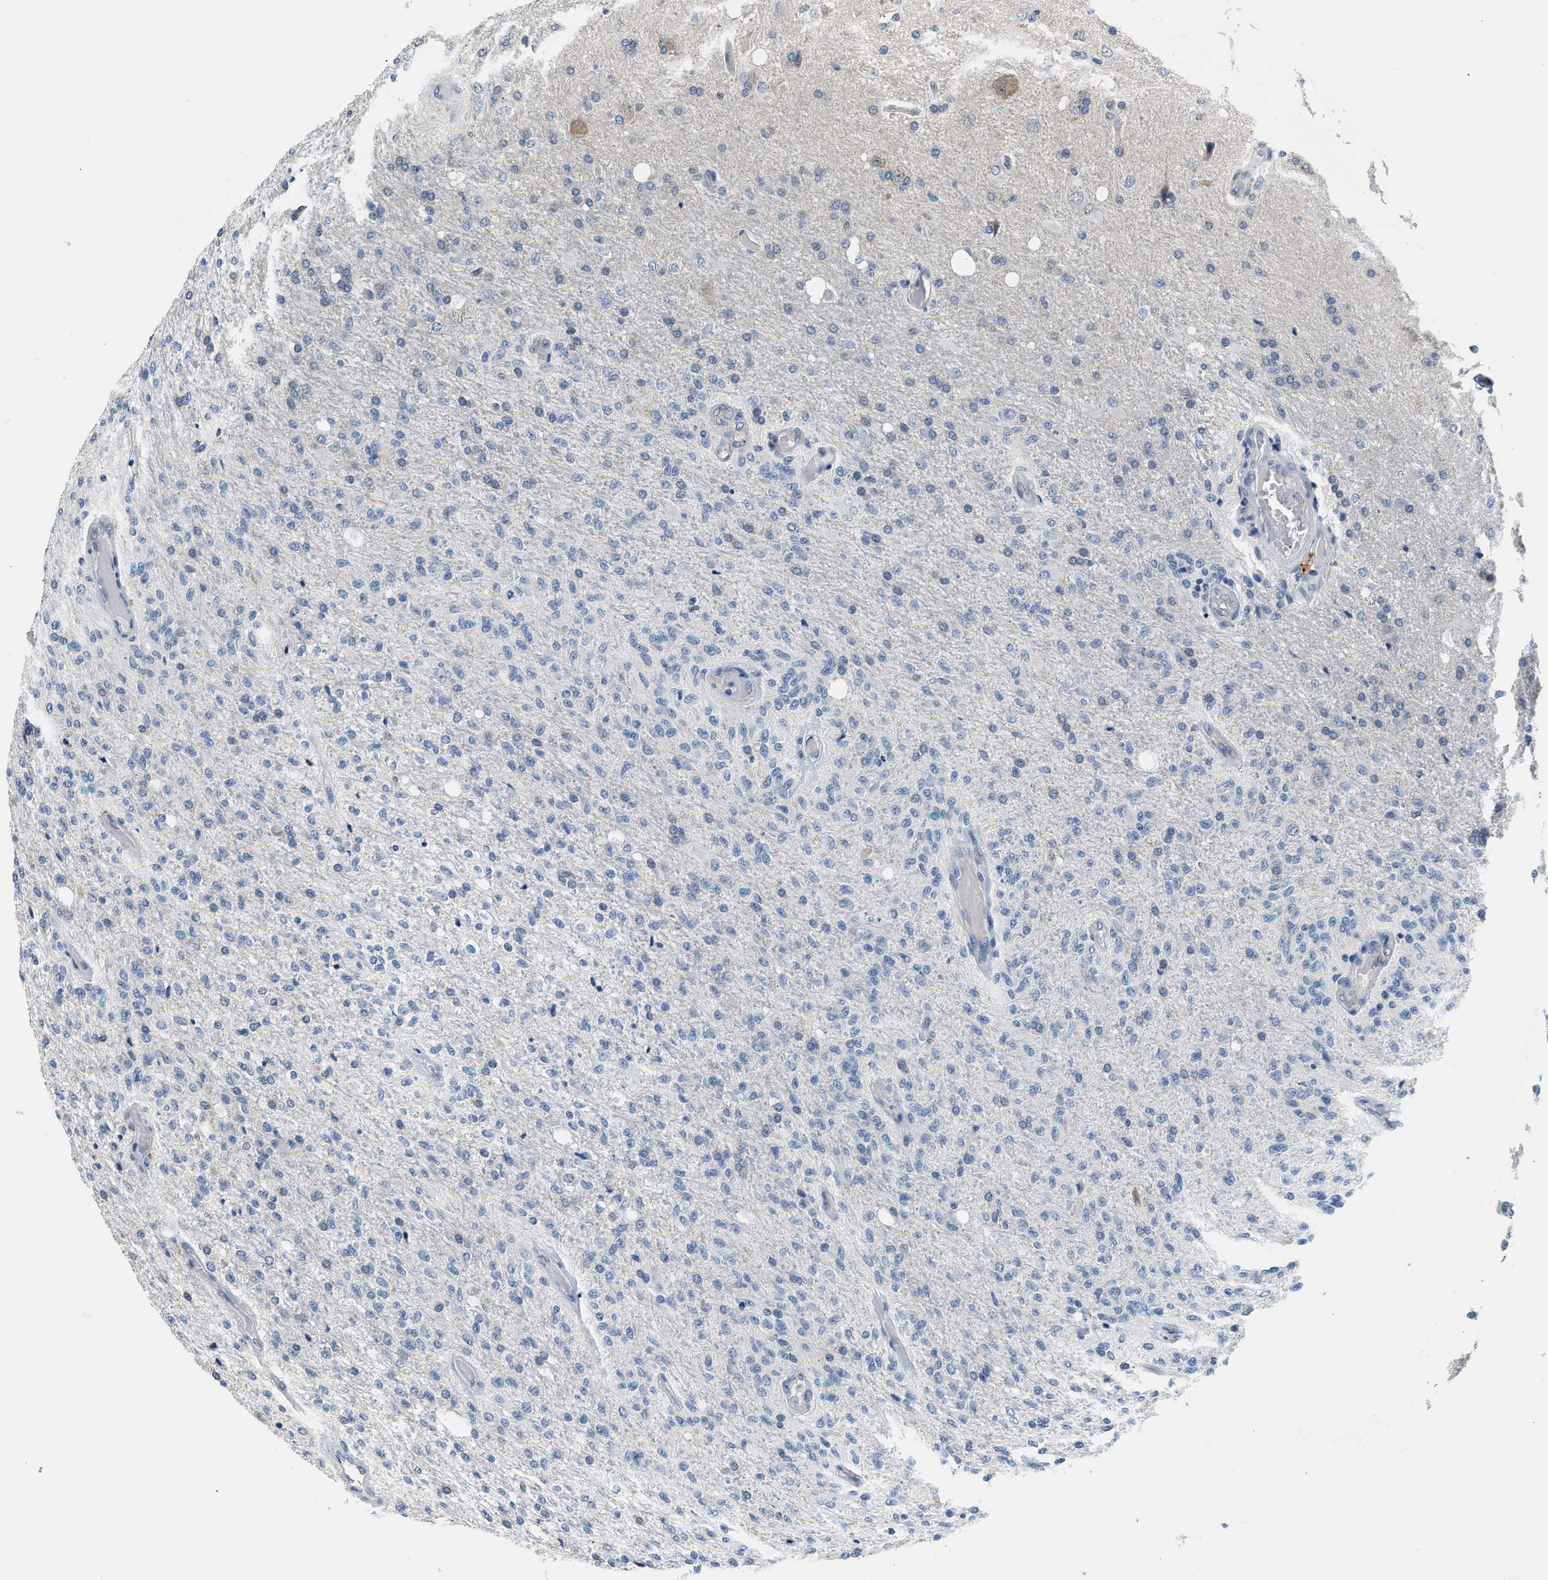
{"staining": {"intensity": "negative", "quantity": "none", "location": "none"}, "tissue": "glioma", "cell_type": "Tumor cells", "image_type": "cancer", "snomed": [{"axis": "morphology", "description": "Normal tissue, NOS"}, {"axis": "morphology", "description": "Glioma, malignant, High grade"}, {"axis": "topography", "description": "Cerebral cortex"}], "caption": "A photomicrograph of malignant glioma (high-grade) stained for a protein demonstrates no brown staining in tumor cells. (Brightfield microscopy of DAB immunohistochemistry (IHC) at high magnification).", "gene": "PPM1H", "patient": {"sex": "male", "age": 77}}